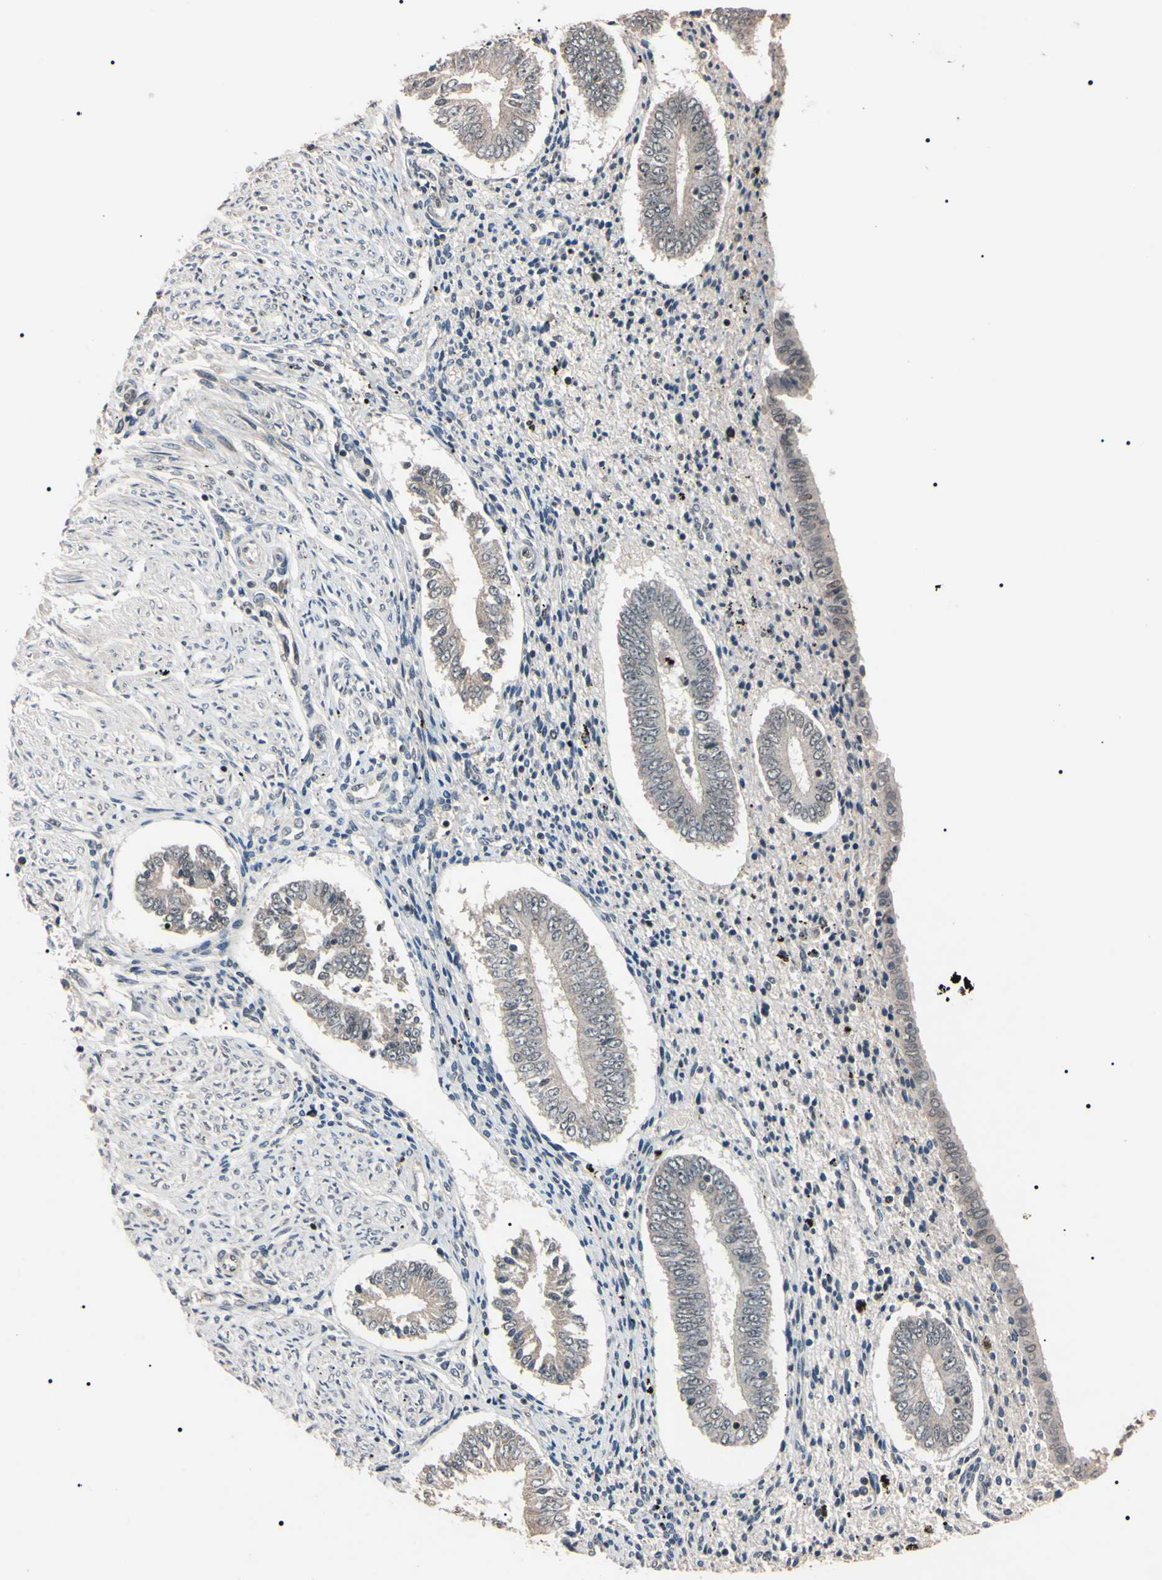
{"staining": {"intensity": "weak", "quantity": ">75%", "location": "cytoplasmic/membranous"}, "tissue": "endometrium", "cell_type": "Cells in endometrial stroma", "image_type": "normal", "snomed": [{"axis": "morphology", "description": "Normal tissue, NOS"}, {"axis": "topography", "description": "Endometrium"}], "caption": "An IHC histopathology image of normal tissue is shown. Protein staining in brown shows weak cytoplasmic/membranous positivity in endometrium within cells in endometrial stroma.", "gene": "YY1", "patient": {"sex": "female", "age": 42}}